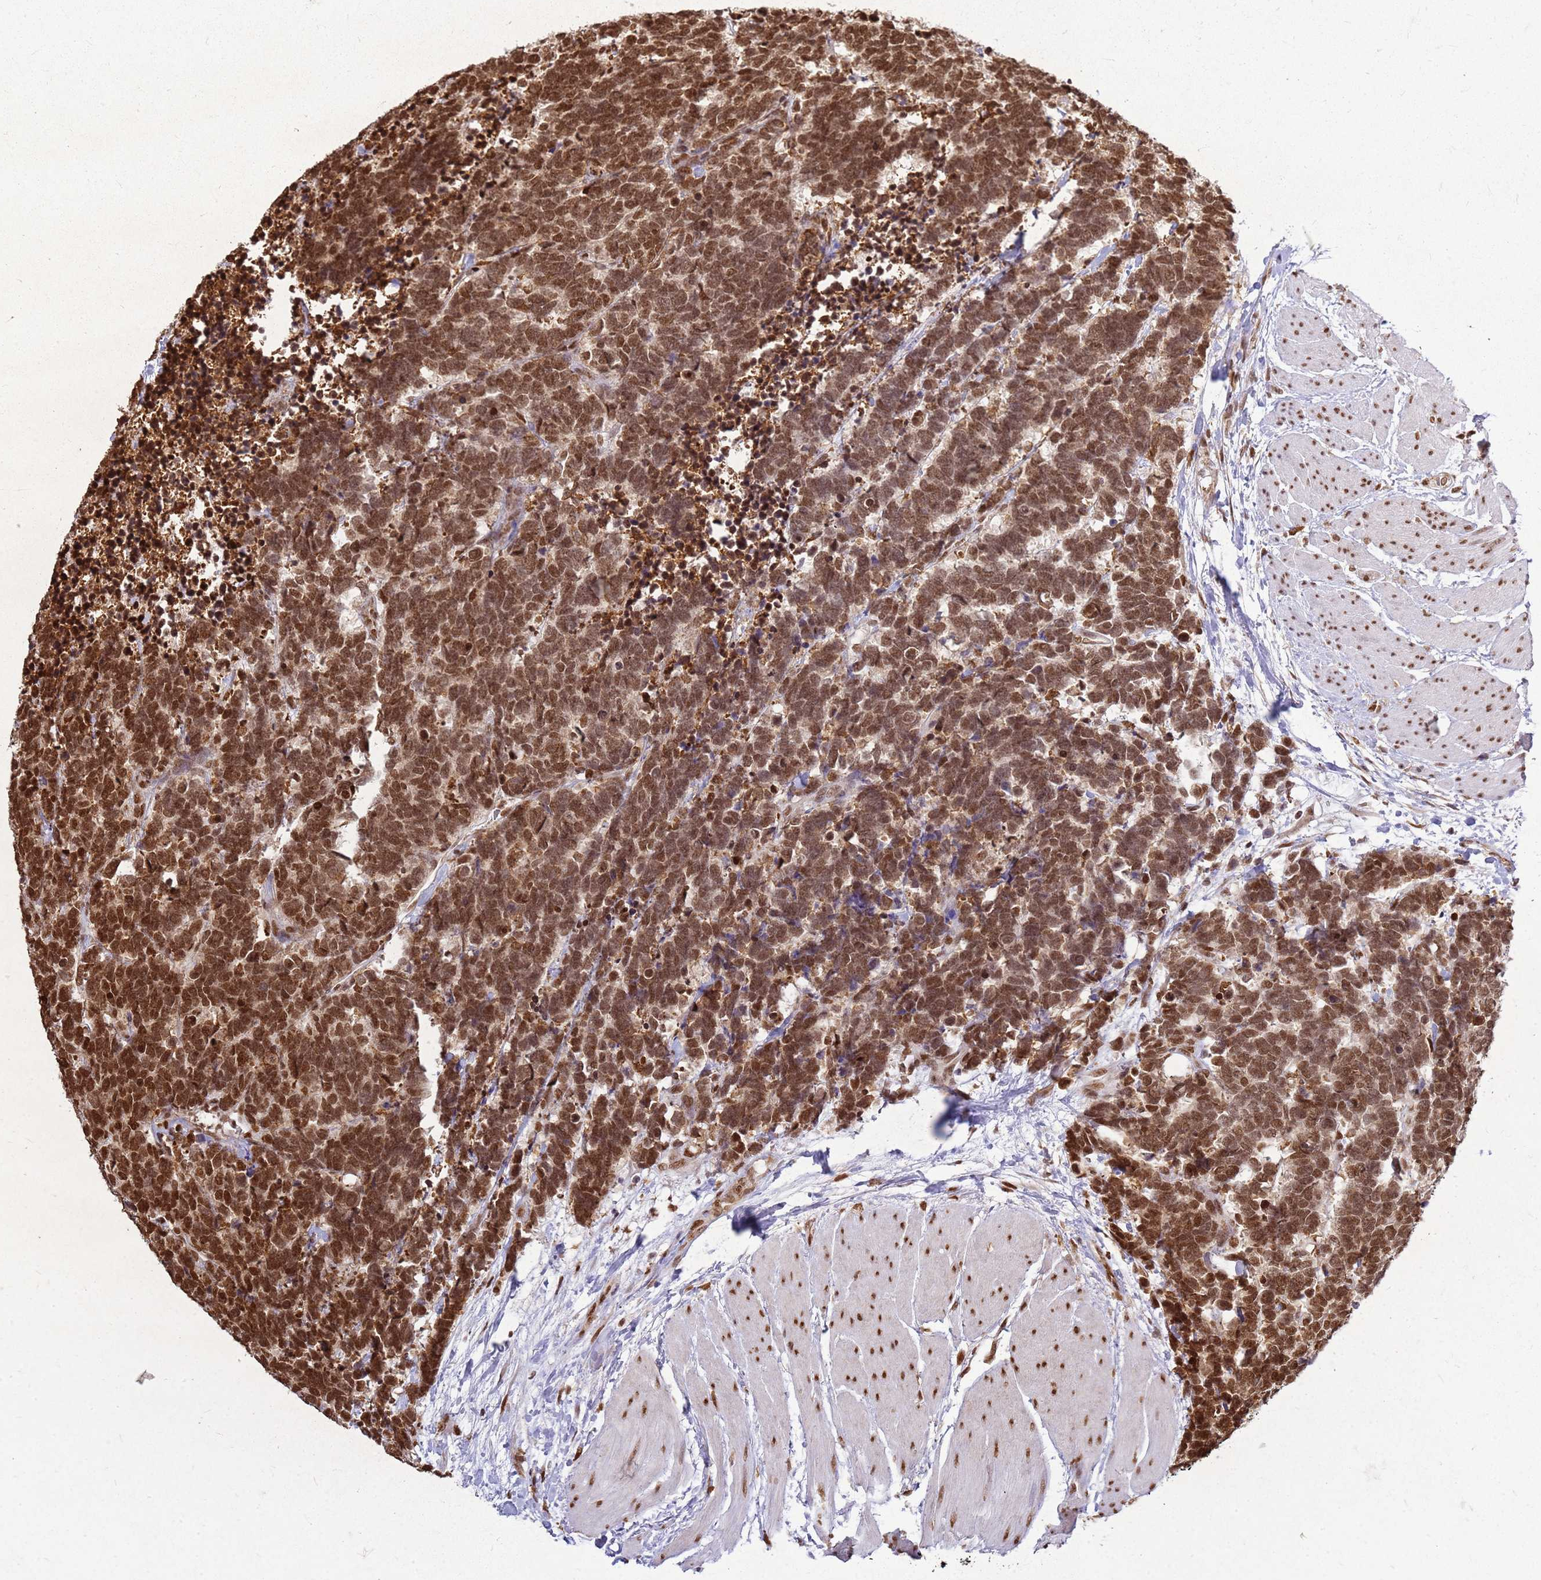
{"staining": {"intensity": "strong", "quantity": ">75%", "location": "nuclear"}, "tissue": "carcinoid", "cell_type": "Tumor cells", "image_type": "cancer", "snomed": [{"axis": "morphology", "description": "Carcinoma, NOS"}, {"axis": "morphology", "description": "Carcinoid, malignant, NOS"}, {"axis": "topography", "description": "Urinary bladder"}], "caption": "DAB immunohistochemical staining of carcinoid demonstrates strong nuclear protein positivity in approximately >75% of tumor cells.", "gene": "APEX1", "patient": {"sex": "male", "age": 57}}